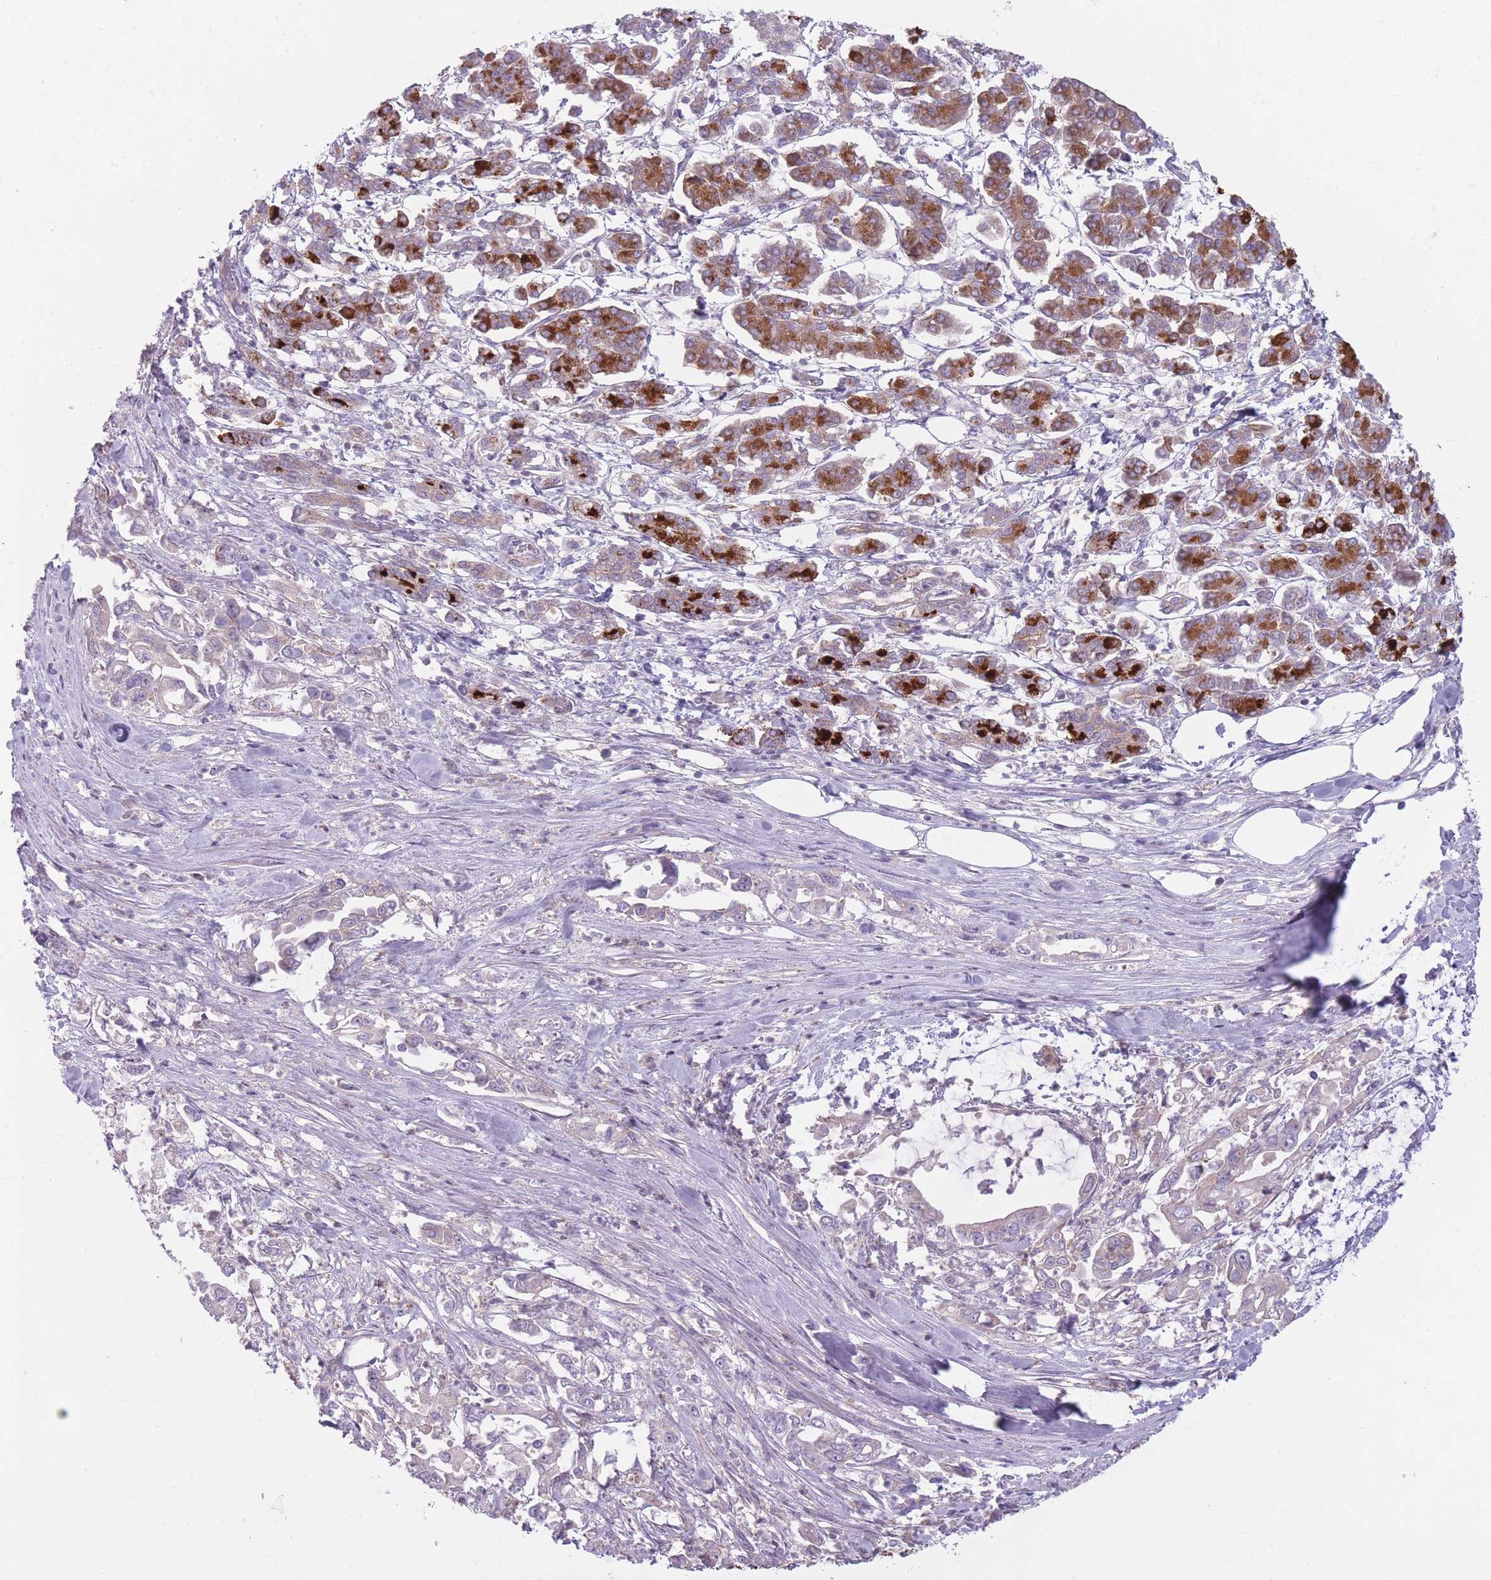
{"staining": {"intensity": "negative", "quantity": "none", "location": "none"}, "tissue": "pancreatic cancer", "cell_type": "Tumor cells", "image_type": "cancer", "snomed": [{"axis": "morphology", "description": "Adenocarcinoma, NOS"}, {"axis": "topography", "description": "Pancreas"}], "caption": "Pancreatic cancer (adenocarcinoma) was stained to show a protein in brown. There is no significant expression in tumor cells.", "gene": "NT5DC2", "patient": {"sex": "male", "age": 61}}